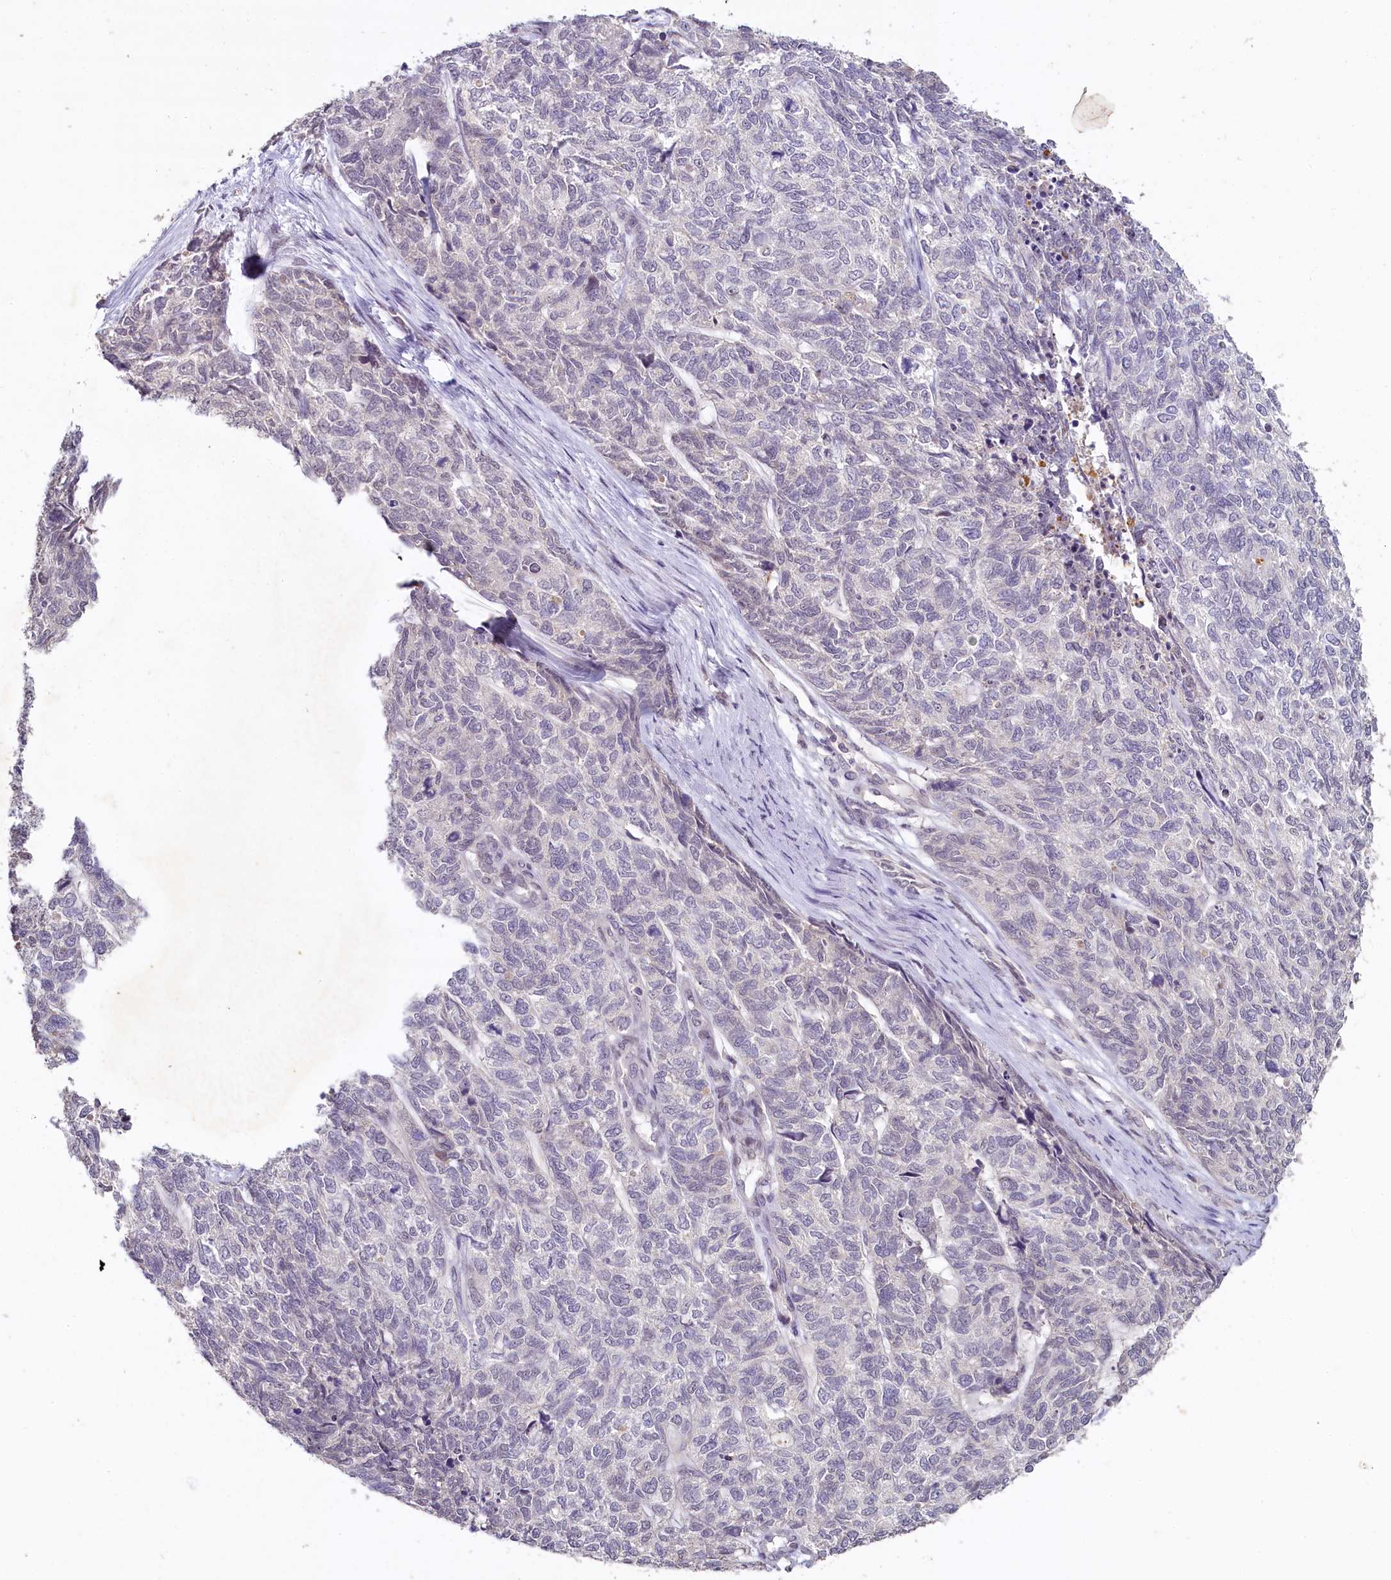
{"staining": {"intensity": "negative", "quantity": "none", "location": "none"}, "tissue": "cervical cancer", "cell_type": "Tumor cells", "image_type": "cancer", "snomed": [{"axis": "morphology", "description": "Squamous cell carcinoma, NOS"}, {"axis": "topography", "description": "Cervix"}], "caption": "Cervical cancer (squamous cell carcinoma) stained for a protein using IHC exhibits no expression tumor cells.", "gene": "MUCL1", "patient": {"sex": "female", "age": 63}}